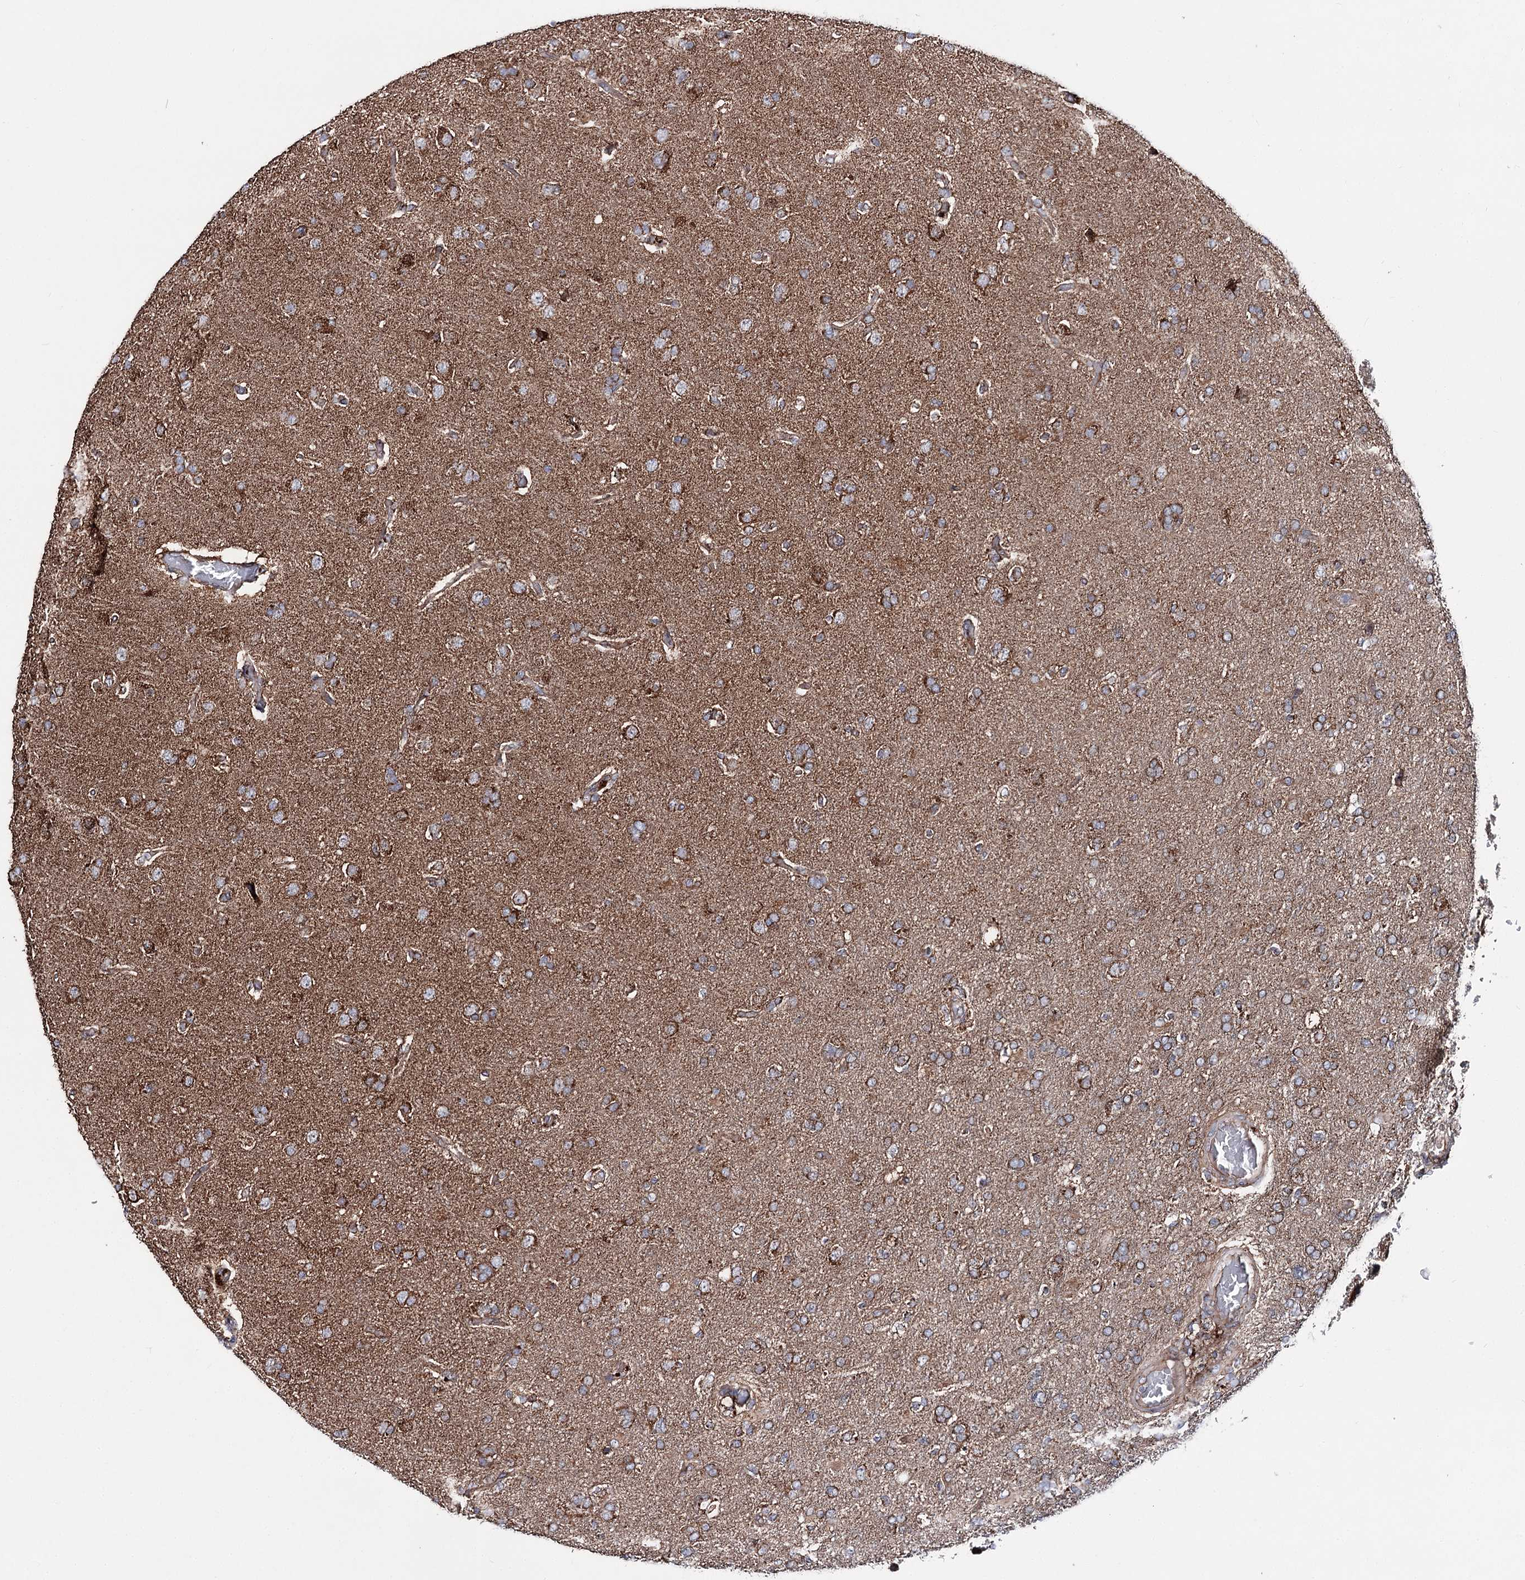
{"staining": {"intensity": "moderate", "quantity": ">75%", "location": "cytoplasmic/membranous"}, "tissue": "glioma", "cell_type": "Tumor cells", "image_type": "cancer", "snomed": [{"axis": "morphology", "description": "Glioma, malignant, High grade"}, {"axis": "topography", "description": "Brain"}], "caption": "Malignant high-grade glioma was stained to show a protein in brown. There is medium levels of moderate cytoplasmic/membranous positivity in about >75% of tumor cells.", "gene": "MSANTD2", "patient": {"sex": "male", "age": 61}}